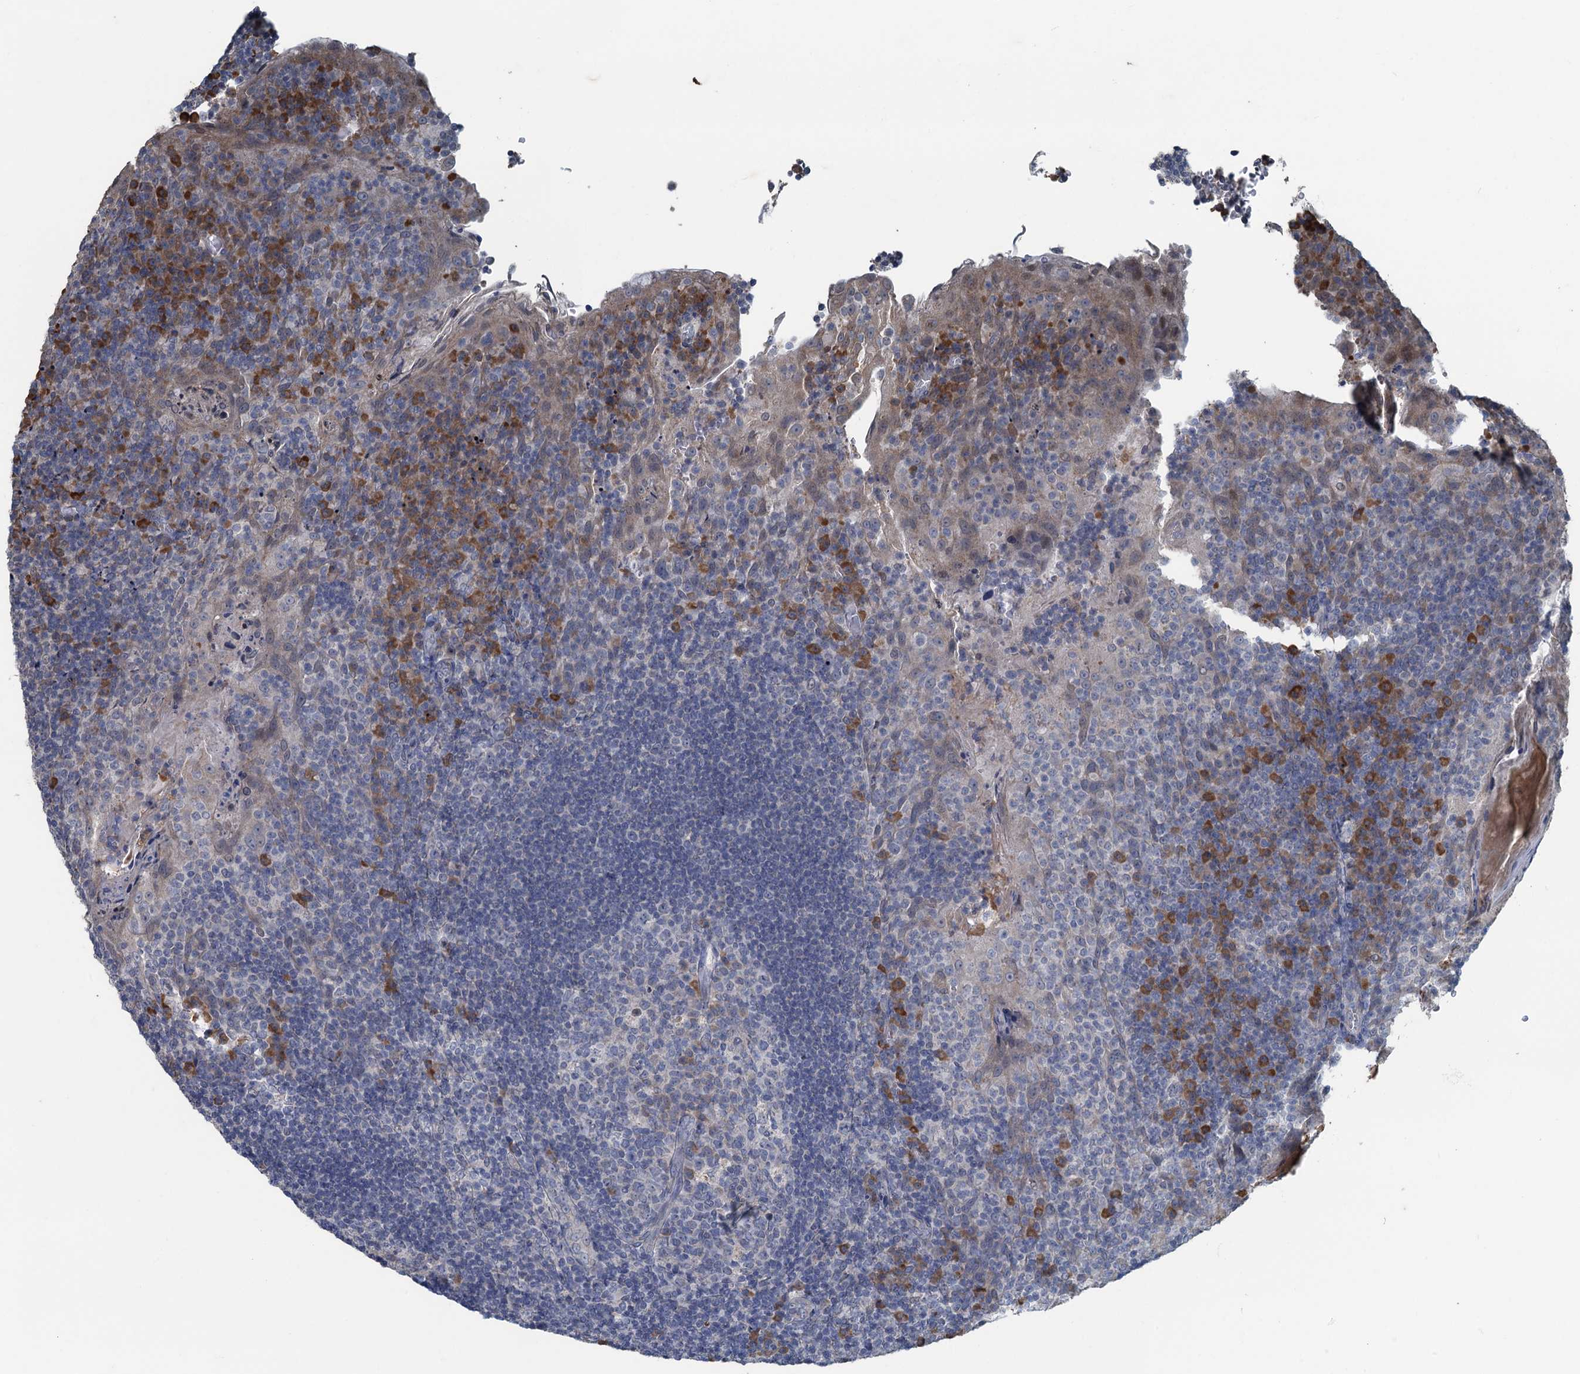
{"staining": {"intensity": "negative", "quantity": "none", "location": "none"}, "tissue": "tonsil", "cell_type": "Germinal center cells", "image_type": "normal", "snomed": [{"axis": "morphology", "description": "Normal tissue, NOS"}, {"axis": "topography", "description": "Tonsil"}], "caption": "A high-resolution histopathology image shows immunohistochemistry staining of unremarkable tonsil, which demonstrates no significant positivity in germinal center cells.", "gene": "TEX35", "patient": {"sex": "male", "age": 17}}